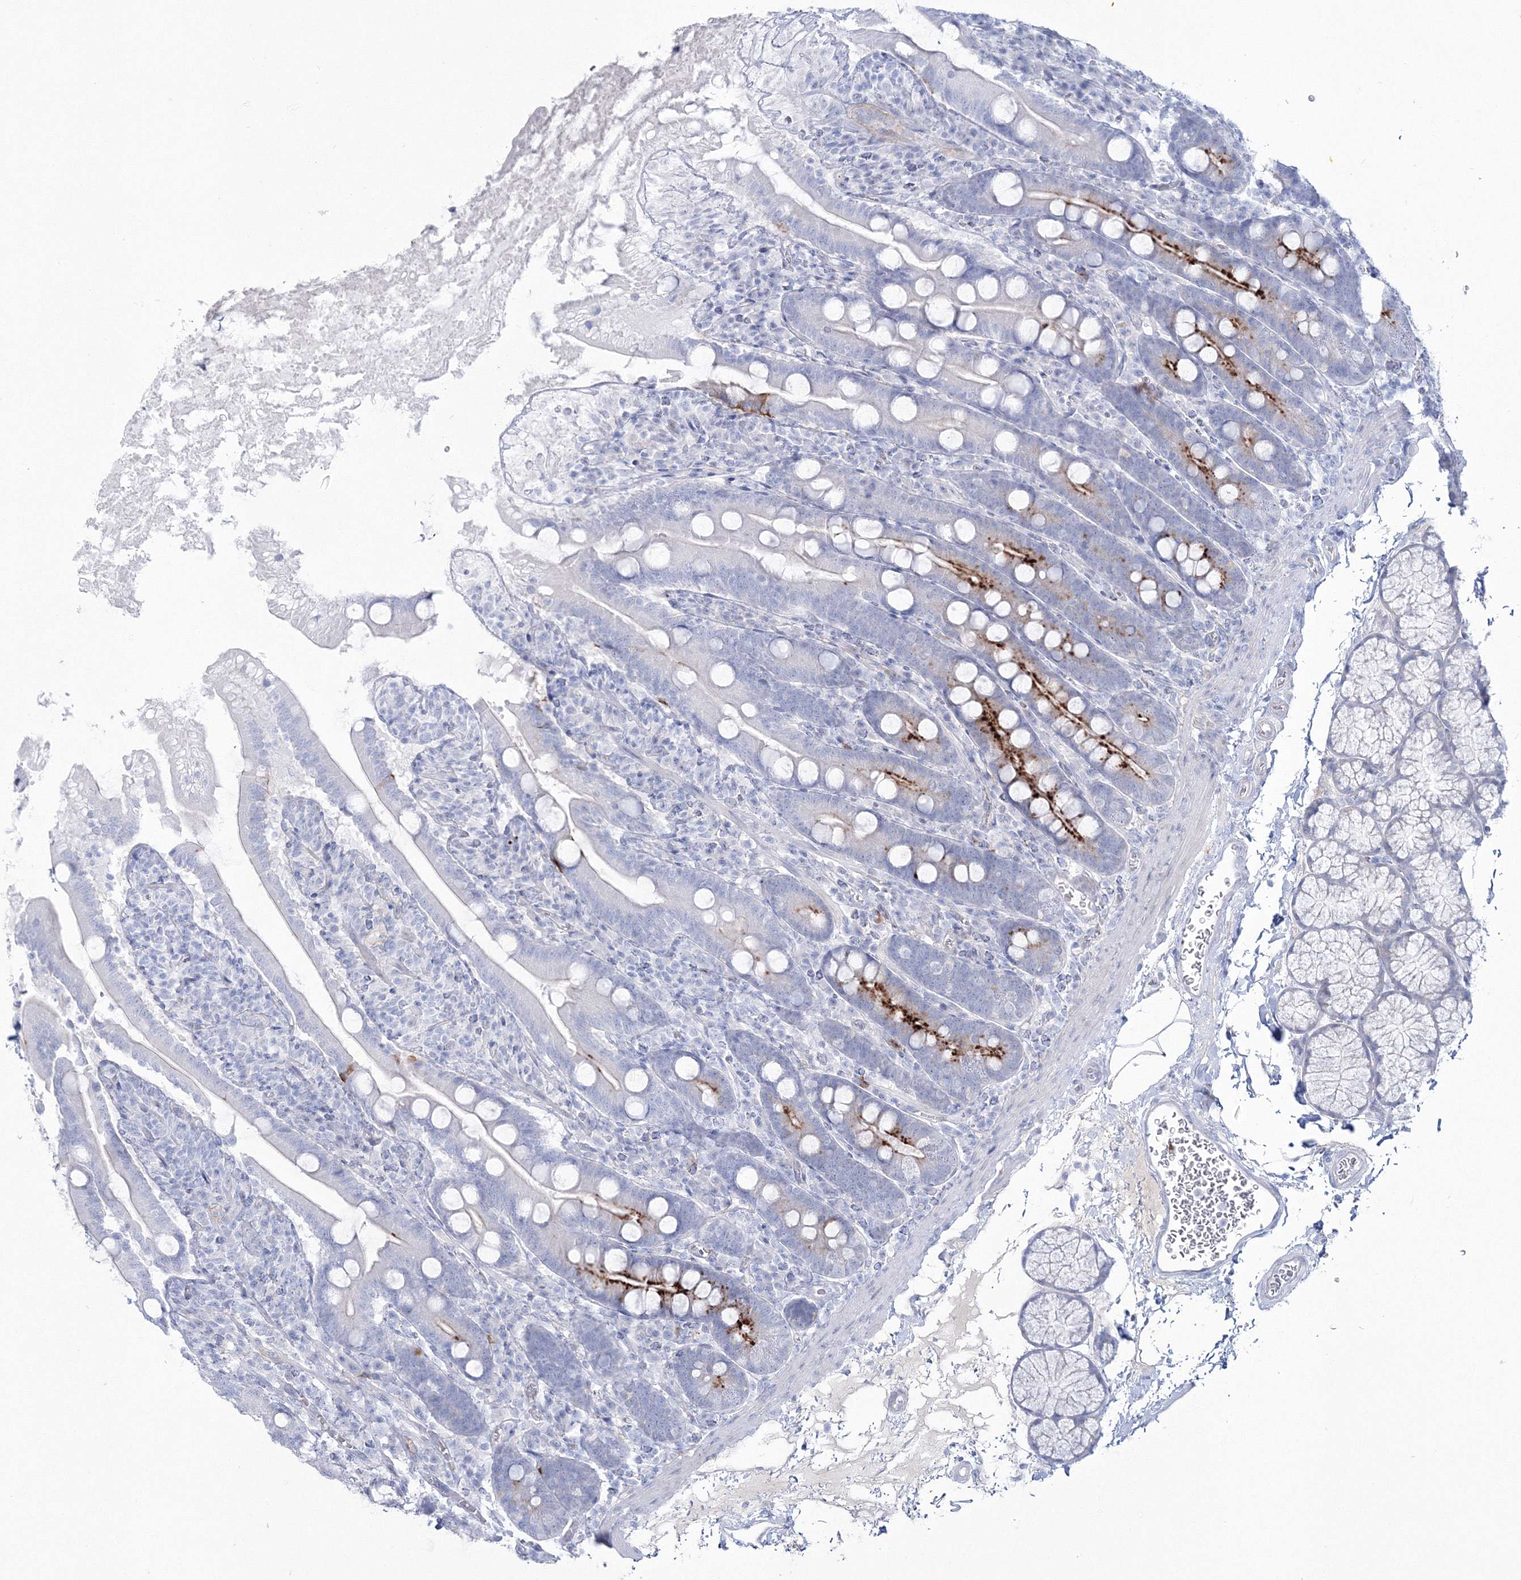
{"staining": {"intensity": "strong", "quantity": "<25%", "location": "cytoplasmic/membranous"}, "tissue": "duodenum", "cell_type": "Glandular cells", "image_type": "normal", "snomed": [{"axis": "morphology", "description": "Normal tissue, NOS"}, {"axis": "topography", "description": "Duodenum"}], "caption": "DAB immunohistochemical staining of benign human duodenum shows strong cytoplasmic/membranous protein expression in approximately <25% of glandular cells.", "gene": "HYAL2", "patient": {"sex": "male", "age": 35}}